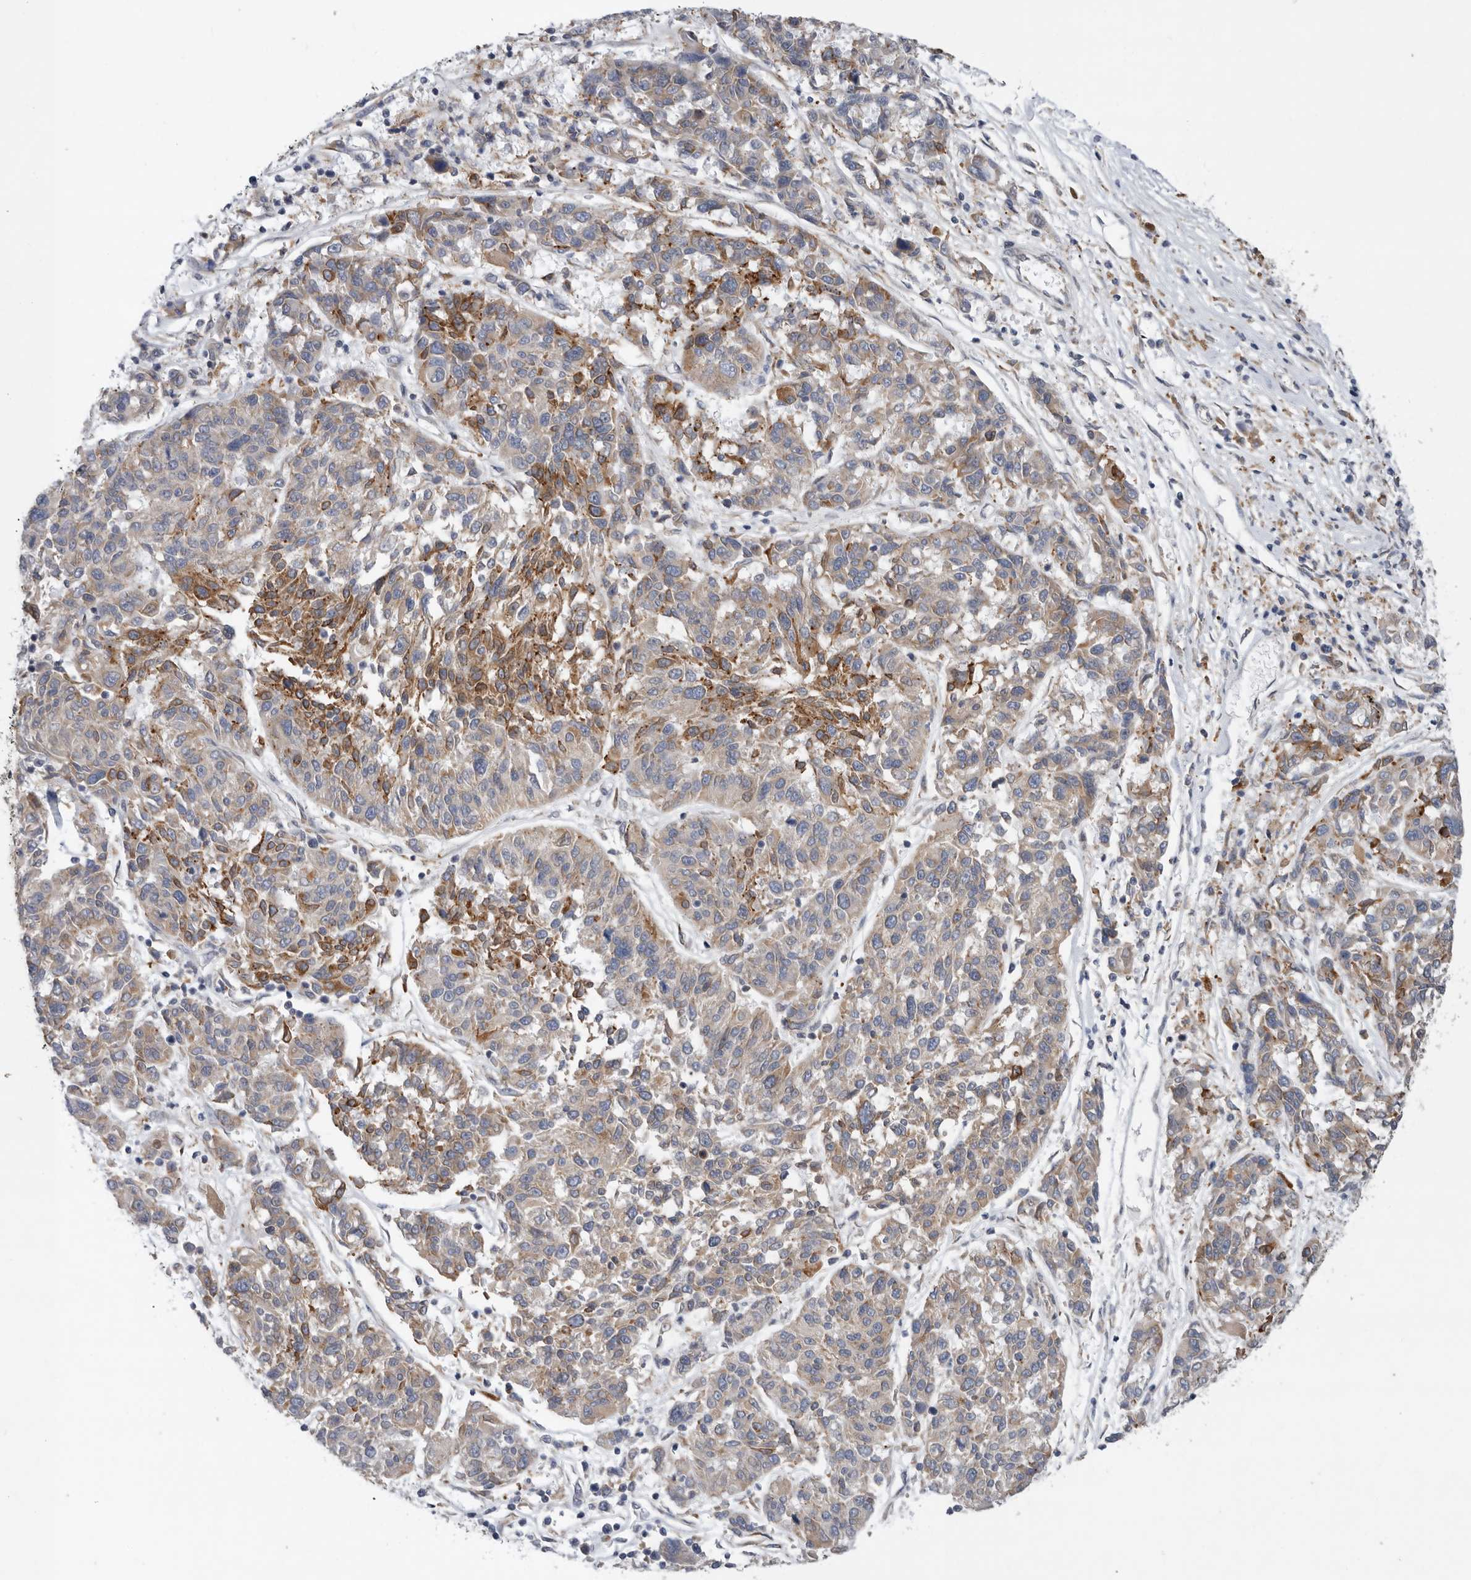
{"staining": {"intensity": "moderate", "quantity": "25%-75%", "location": "cytoplasmic/membranous"}, "tissue": "melanoma", "cell_type": "Tumor cells", "image_type": "cancer", "snomed": [{"axis": "morphology", "description": "Malignant melanoma, NOS"}, {"axis": "topography", "description": "Skin"}], "caption": "Immunohistochemistry (DAB) staining of human malignant melanoma demonstrates moderate cytoplasmic/membranous protein staining in approximately 25%-75% of tumor cells. (DAB (3,3'-diaminobenzidine) = brown stain, brightfield microscopy at high magnification).", "gene": "GANAB", "patient": {"sex": "male", "age": 53}}